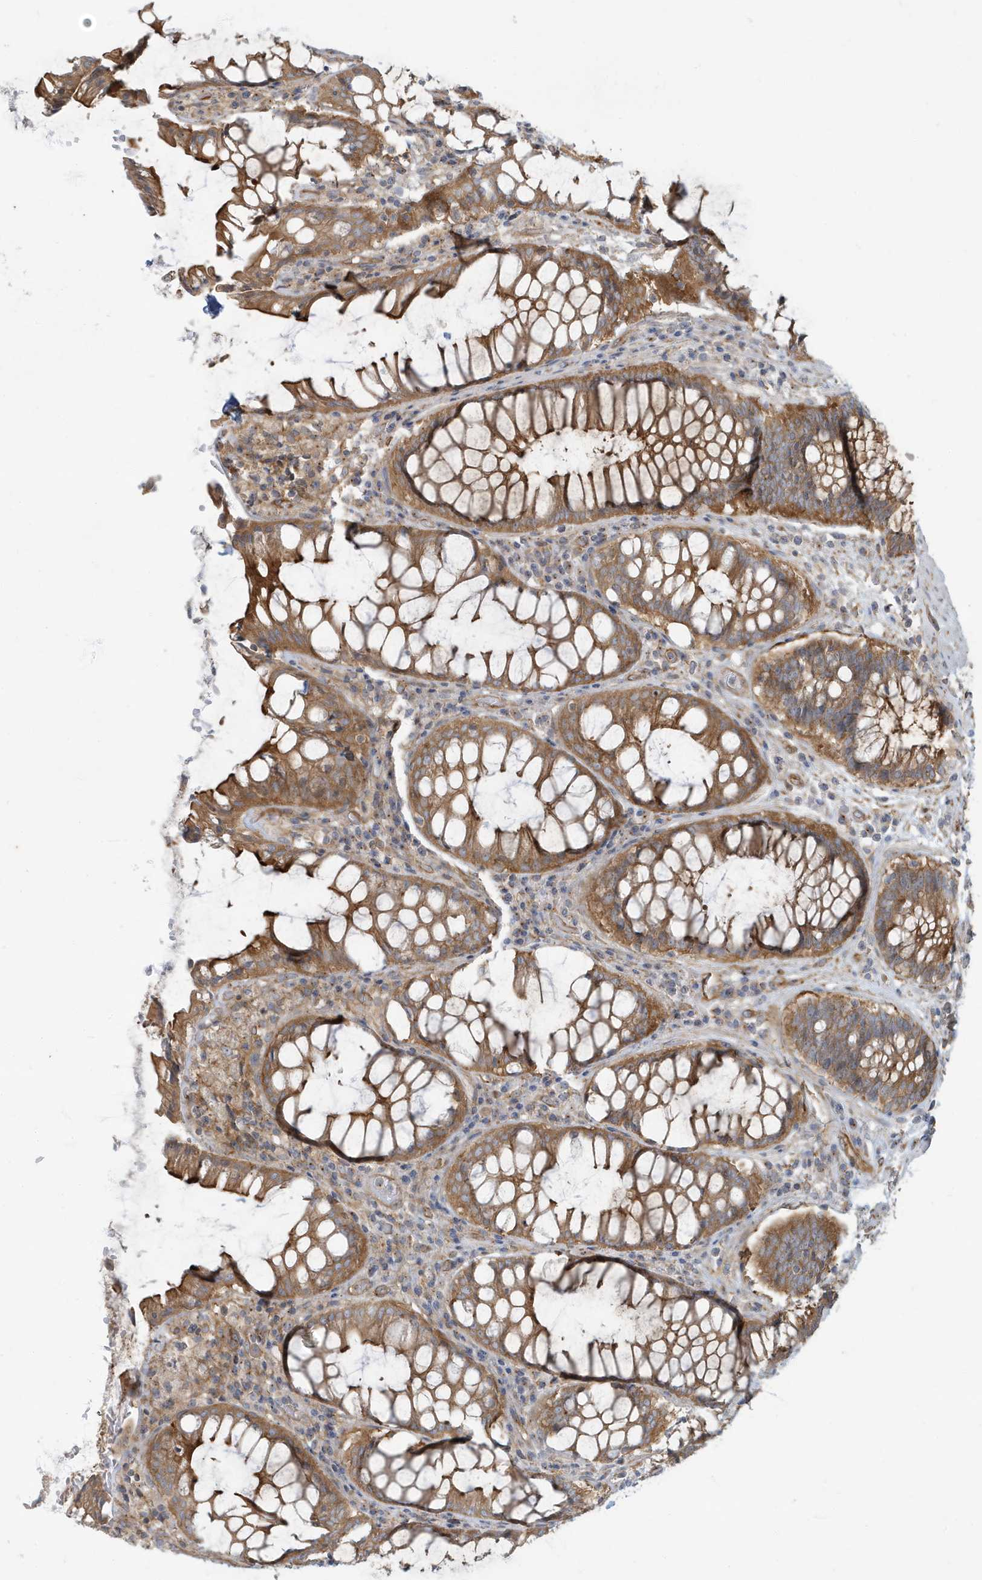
{"staining": {"intensity": "moderate", "quantity": ">75%", "location": "cytoplasmic/membranous"}, "tissue": "rectum", "cell_type": "Glandular cells", "image_type": "normal", "snomed": [{"axis": "morphology", "description": "Normal tissue, NOS"}, {"axis": "topography", "description": "Rectum"}], "caption": "Rectum stained with IHC demonstrates moderate cytoplasmic/membranous expression in about >75% of glandular cells. The staining is performed using DAB brown chromogen to label protein expression. The nuclei are counter-stained blue using hematoxylin.", "gene": "ATP23", "patient": {"sex": "male", "age": 64}}